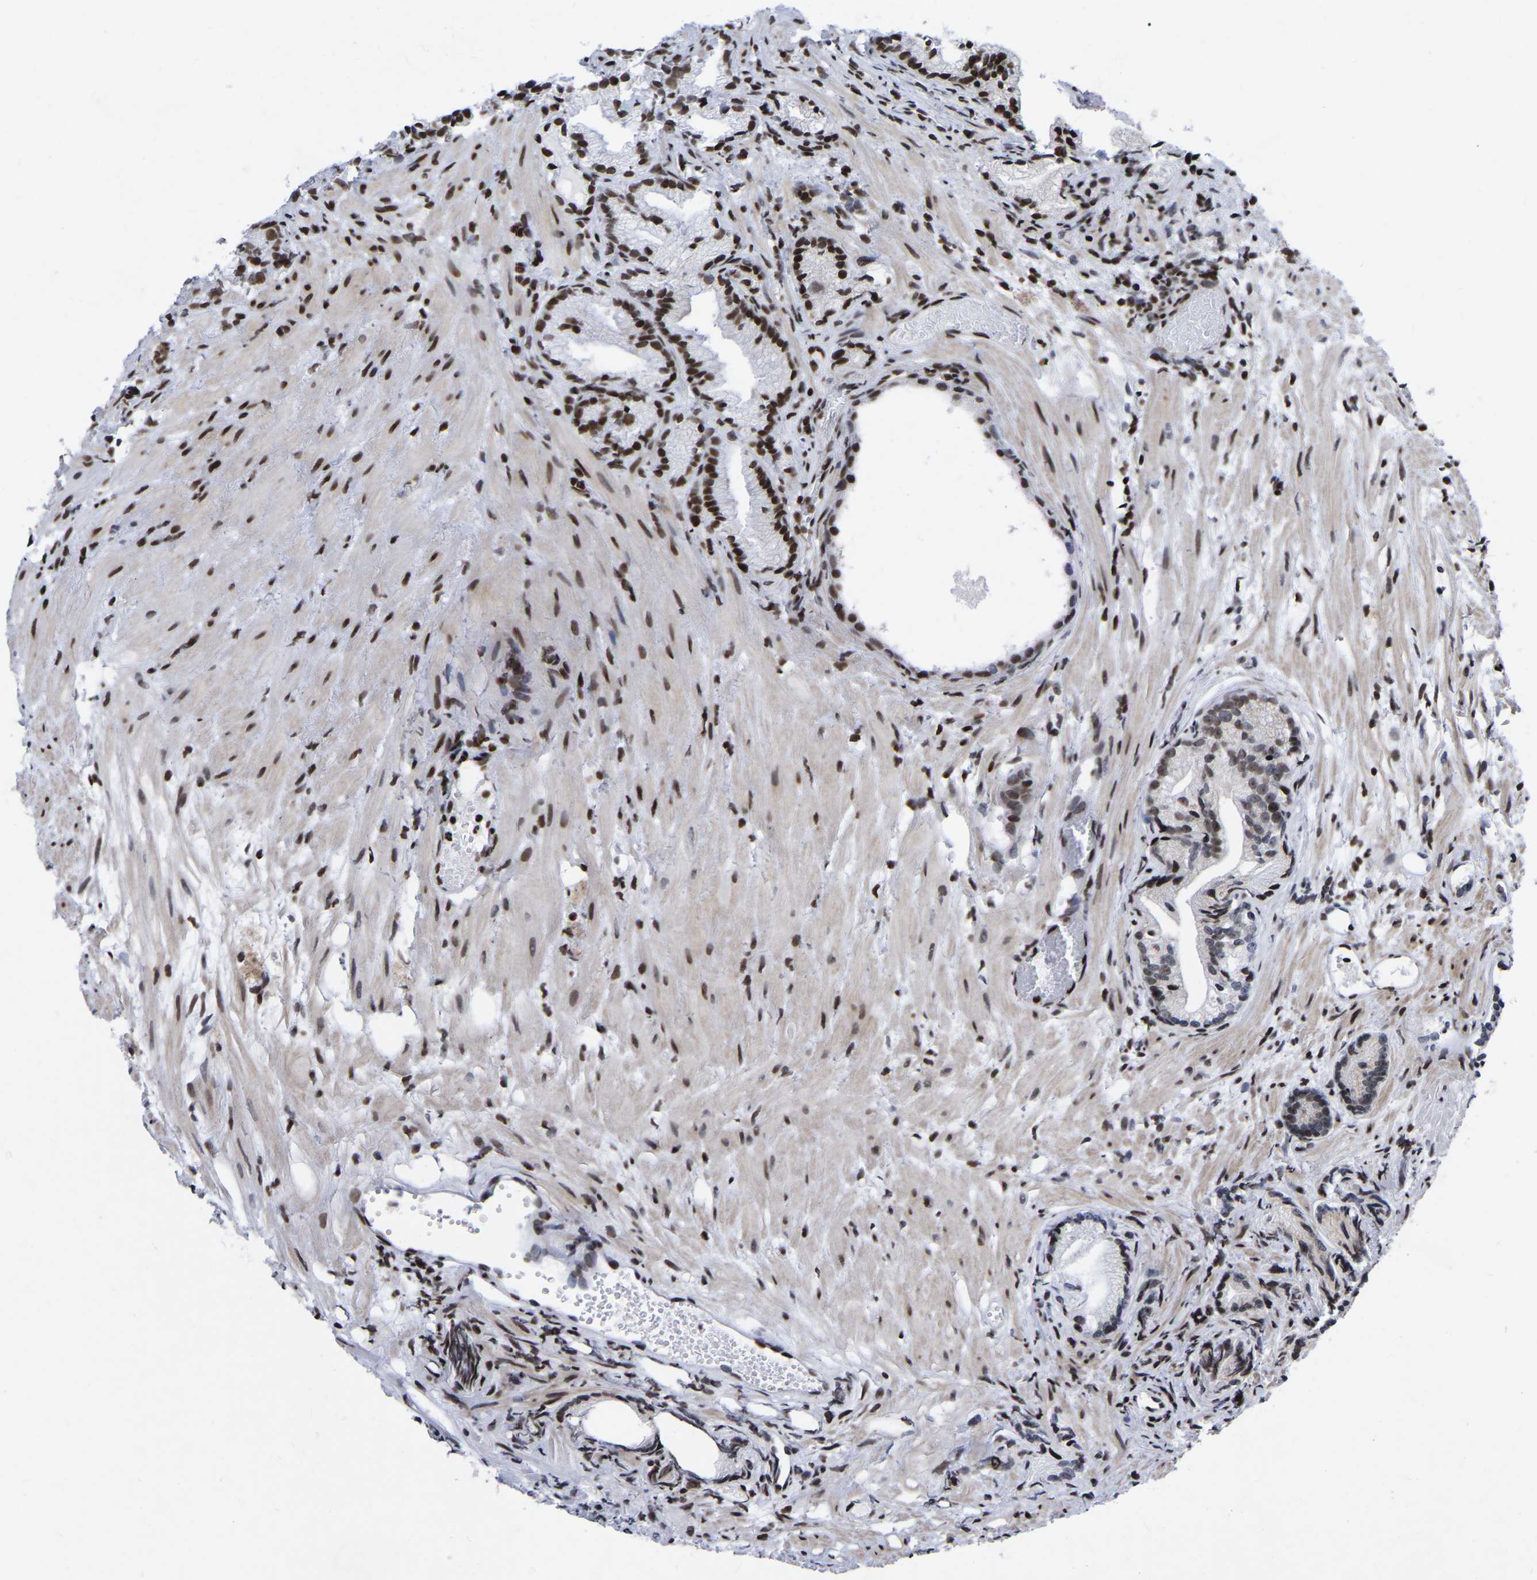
{"staining": {"intensity": "strong", "quantity": "25%-75%", "location": "nuclear"}, "tissue": "prostate cancer", "cell_type": "Tumor cells", "image_type": "cancer", "snomed": [{"axis": "morphology", "description": "Adenocarcinoma, Low grade"}, {"axis": "topography", "description": "Prostate"}], "caption": "Immunohistochemistry histopathology image of adenocarcinoma (low-grade) (prostate) stained for a protein (brown), which demonstrates high levels of strong nuclear positivity in about 25%-75% of tumor cells.", "gene": "PRCC", "patient": {"sex": "male", "age": 89}}